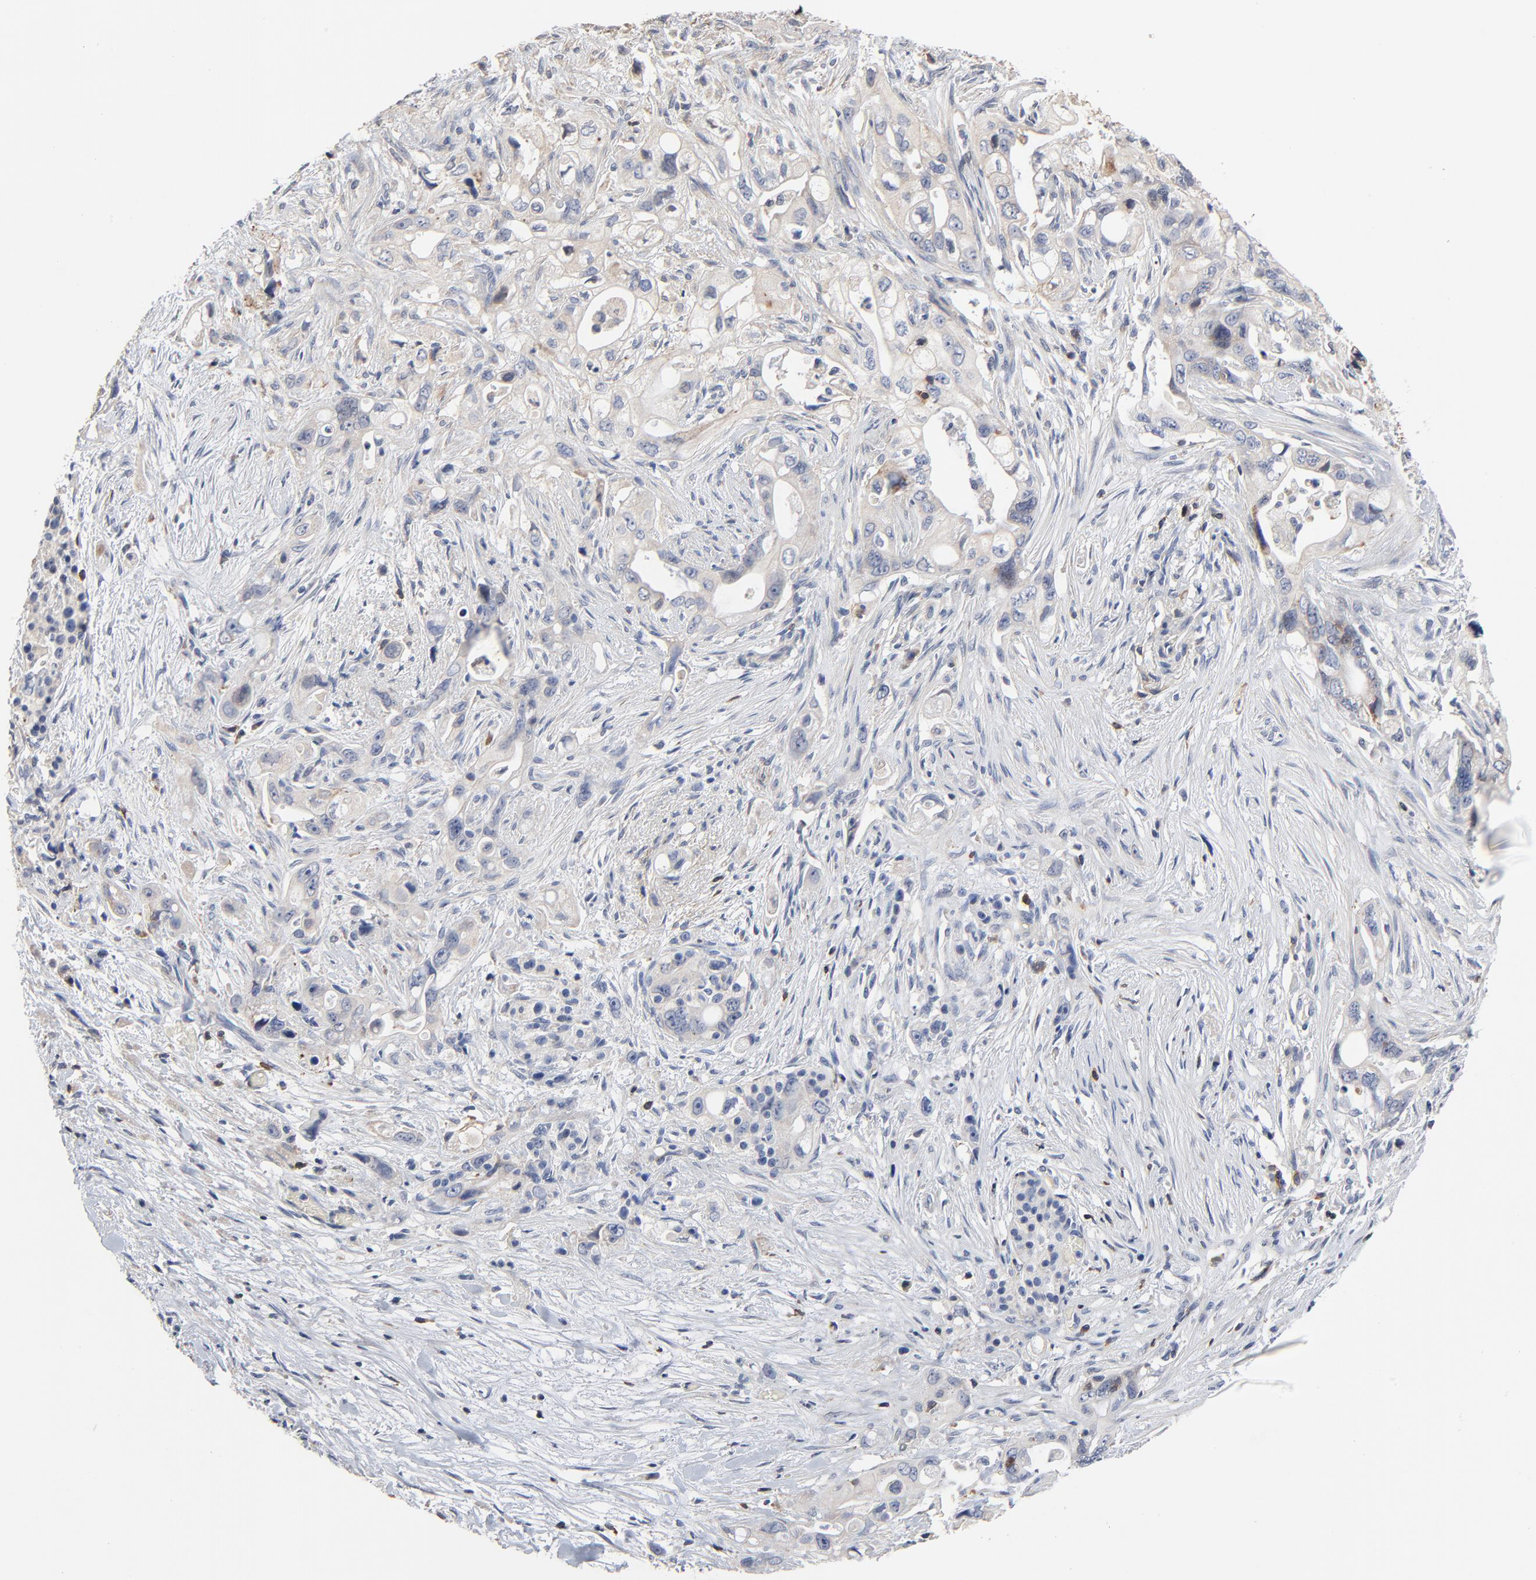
{"staining": {"intensity": "negative", "quantity": "none", "location": "none"}, "tissue": "pancreatic cancer", "cell_type": "Tumor cells", "image_type": "cancer", "snomed": [{"axis": "morphology", "description": "Normal tissue, NOS"}, {"axis": "topography", "description": "Pancreas"}], "caption": "Pancreatic cancer was stained to show a protein in brown. There is no significant positivity in tumor cells.", "gene": "SKAP1", "patient": {"sex": "male", "age": 42}}